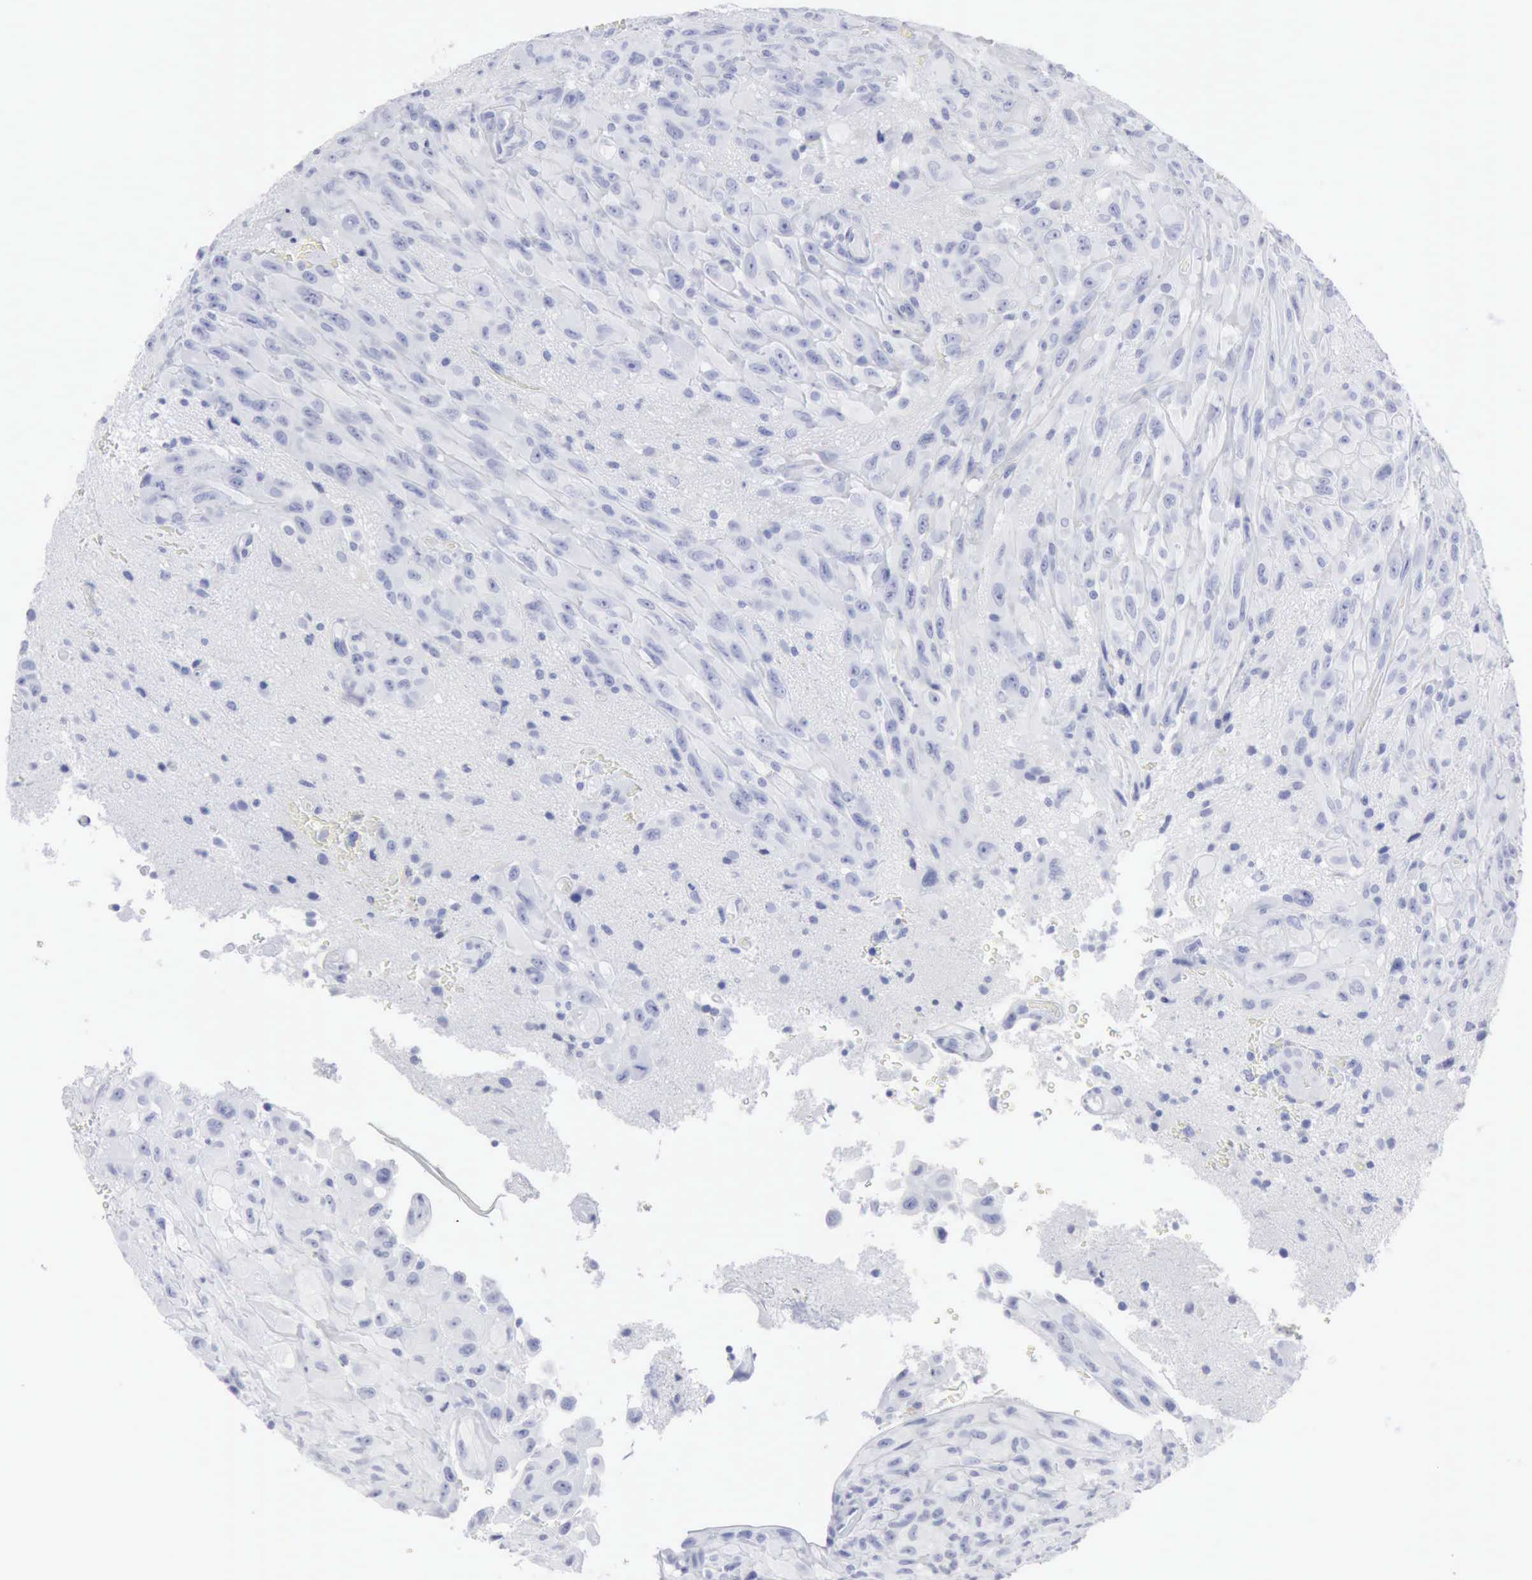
{"staining": {"intensity": "negative", "quantity": "none", "location": "none"}, "tissue": "glioma", "cell_type": "Tumor cells", "image_type": "cancer", "snomed": [{"axis": "morphology", "description": "Glioma, malignant, High grade"}, {"axis": "topography", "description": "Brain"}], "caption": "A photomicrograph of glioma stained for a protein shows no brown staining in tumor cells.", "gene": "CMA1", "patient": {"sex": "male", "age": 48}}